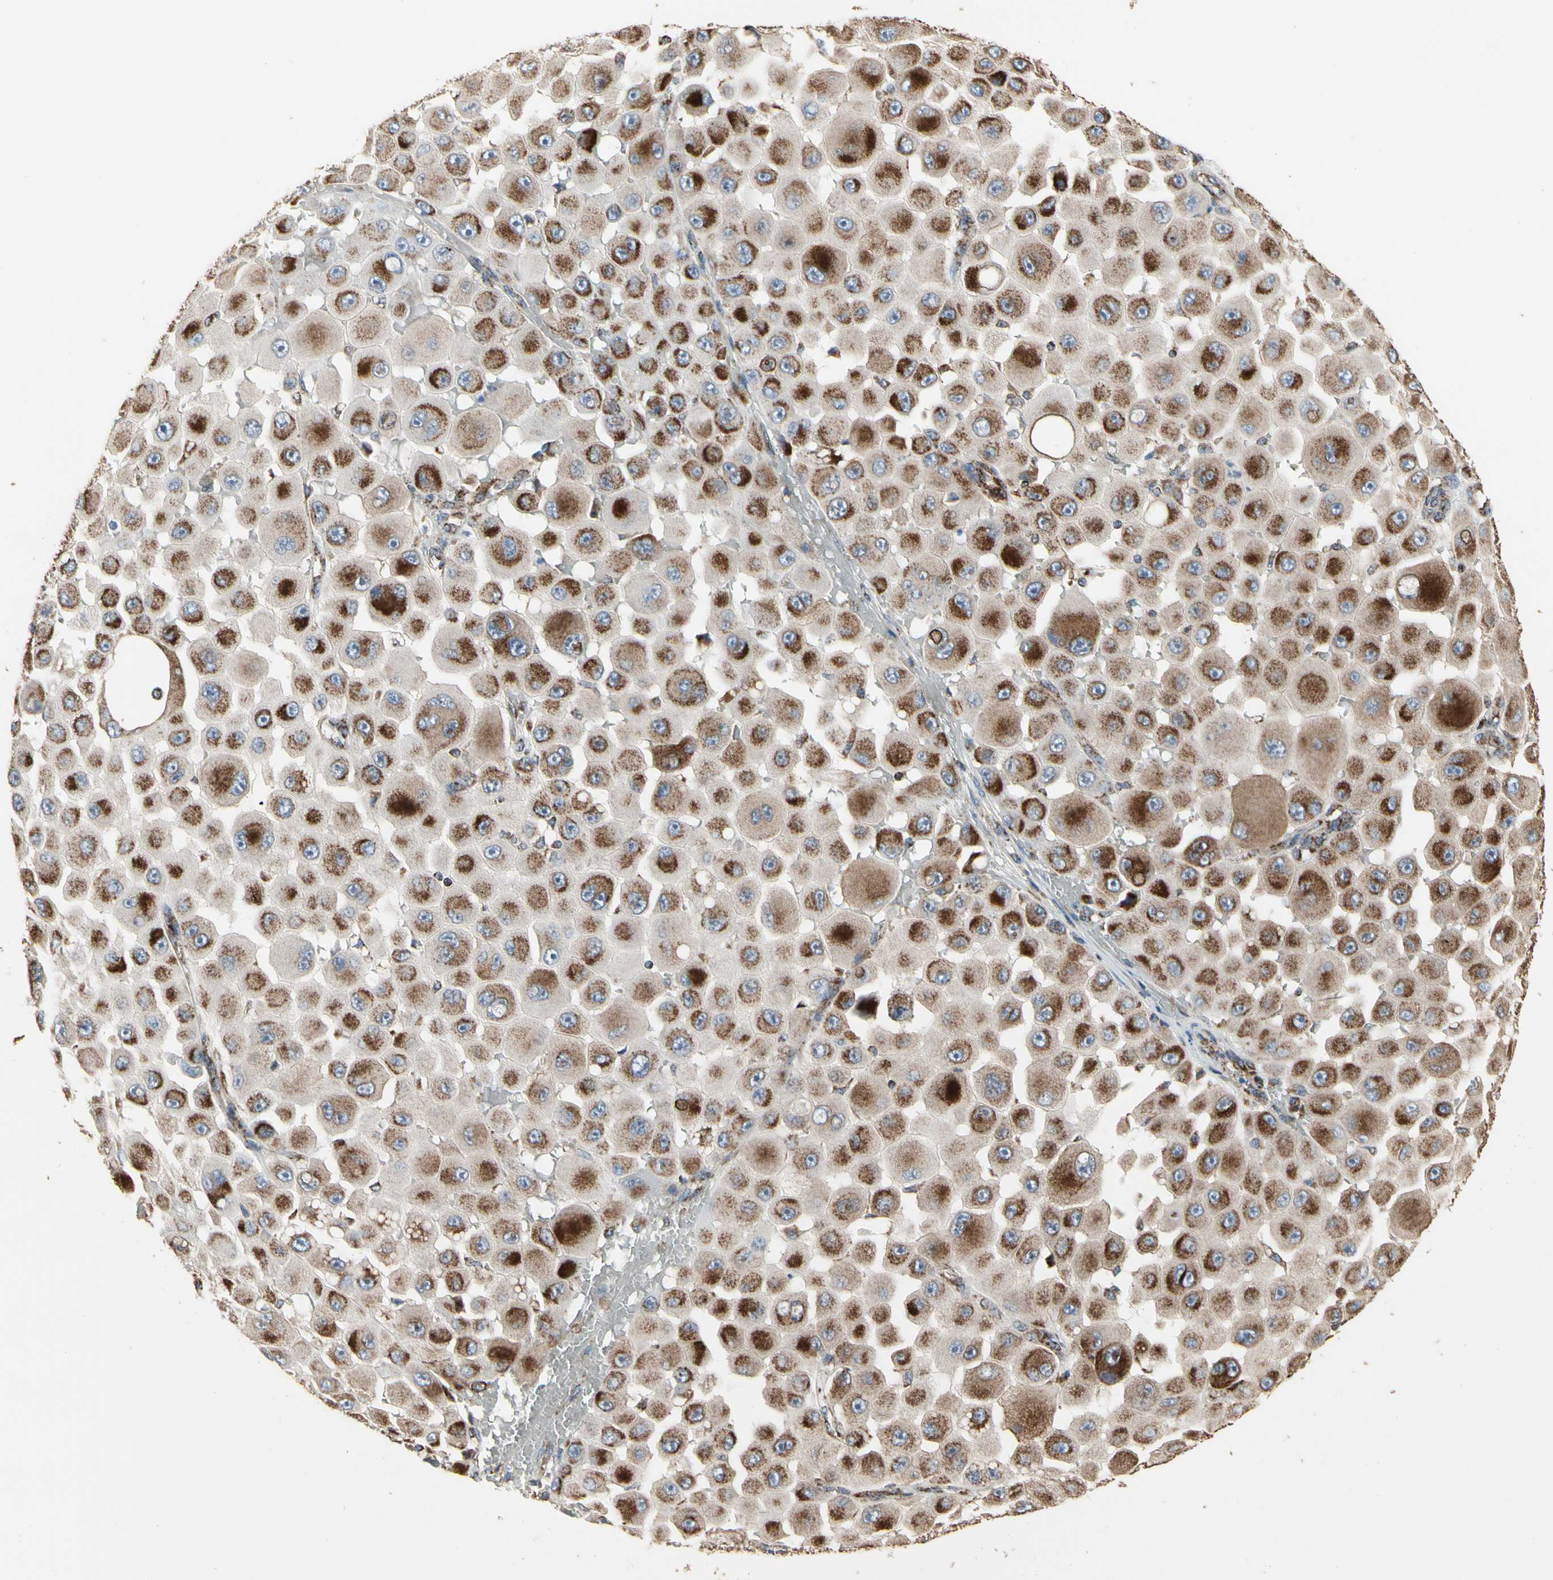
{"staining": {"intensity": "moderate", "quantity": "25%-75%", "location": "cytoplasmic/membranous"}, "tissue": "melanoma", "cell_type": "Tumor cells", "image_type": "cancer", "snomed": [{"axis": "morphology", "description": "Malignant melanoma, NOS"}, {"axis": "topography", "description": "Skin"}], "caption": "Protein staining of malignant melanoma tissue reveals moderate cytoplasmic/membranous expression in about 25%-75% of tumor cells.", "gene": "TUBA1A", "patient": {"sex": "female", "age": 81}}